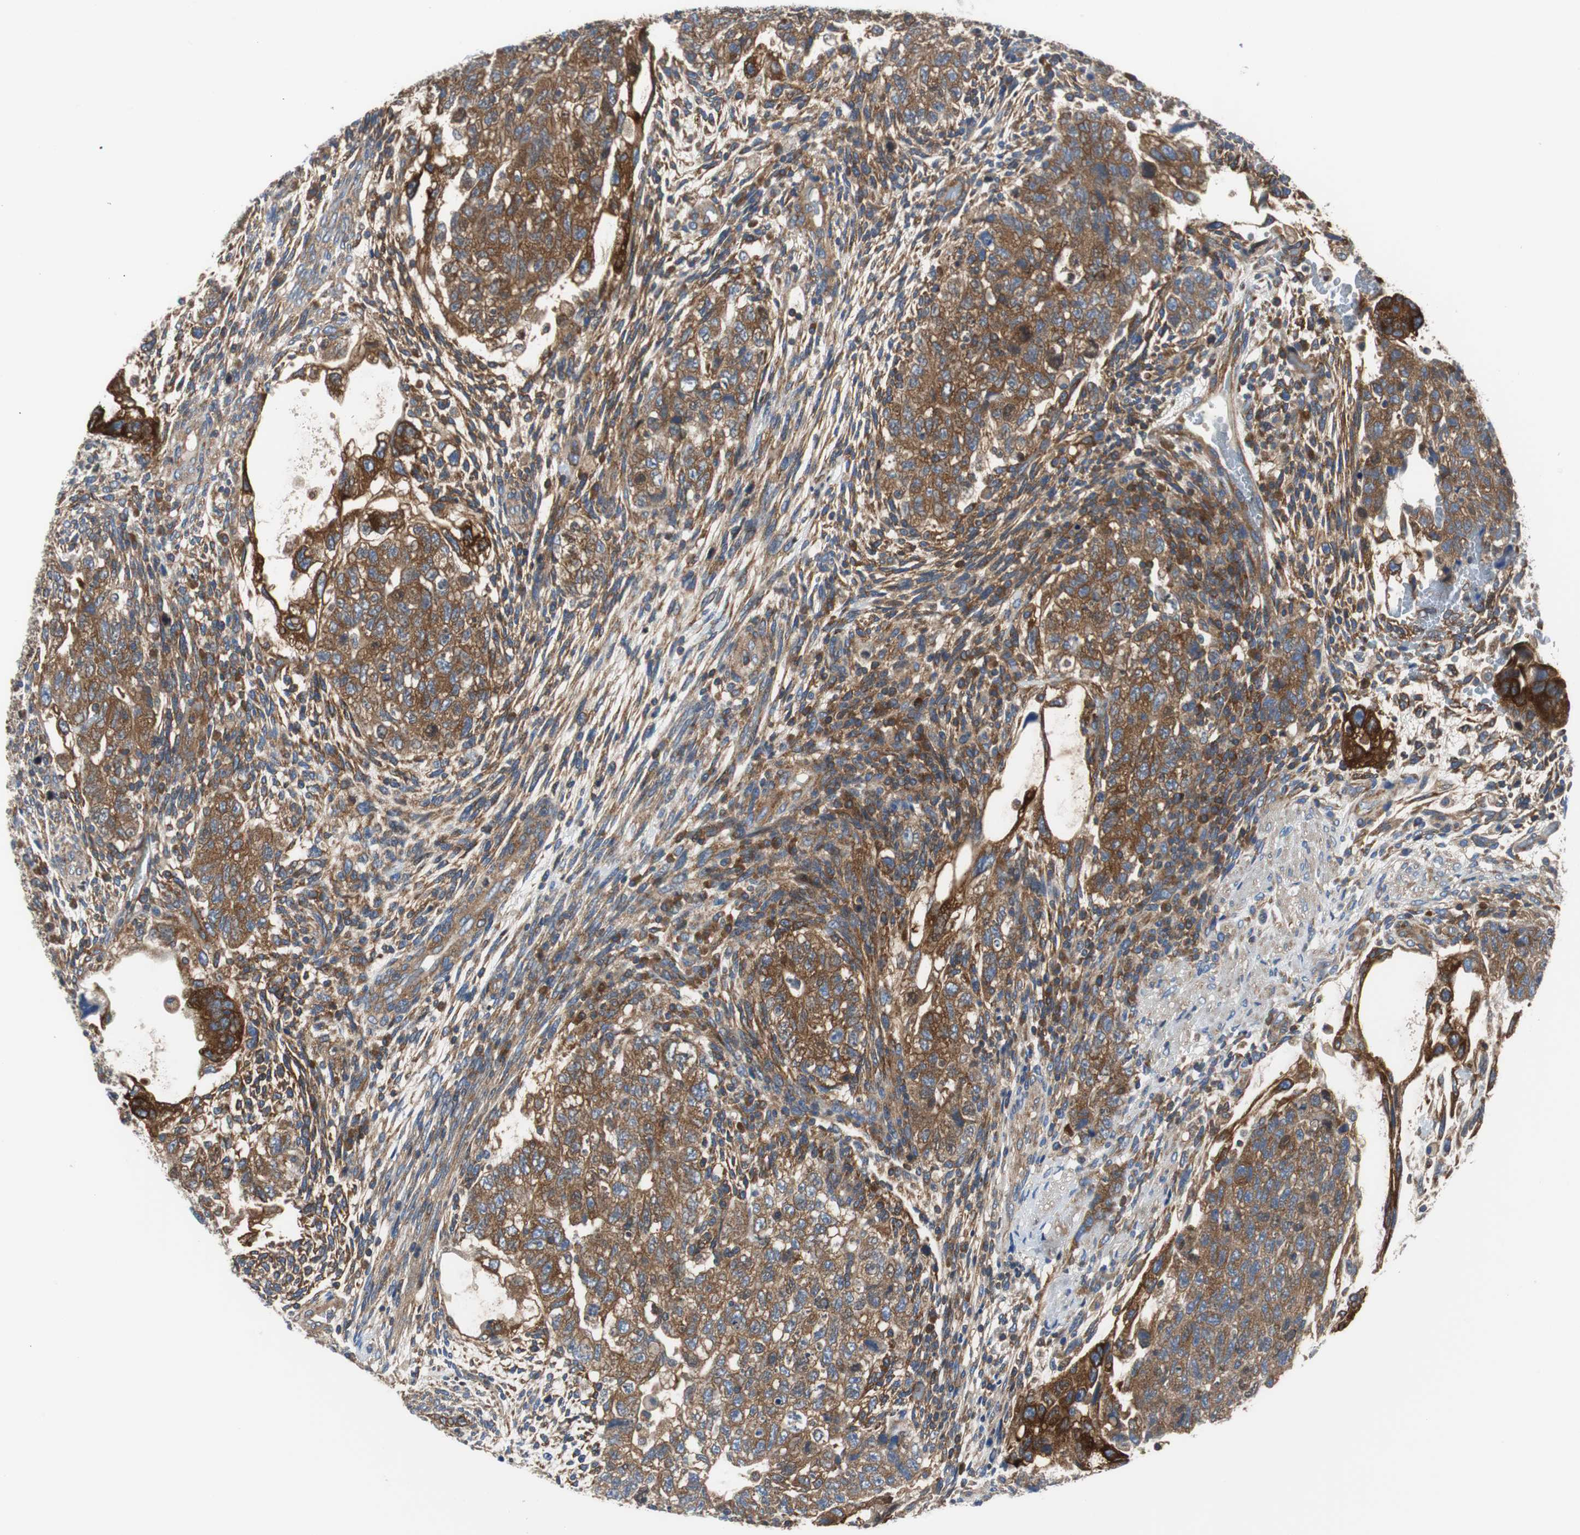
{"staining": {"intensity": "strong", "quantity": ">75%", "location": "cytoplasmic/membranous"}, "tissue": "testis cancer", "cell_type": "Tumor cells", "image_type": "cancer", "snomed": [{"axis": "morphology", "description": "Normal tissue, NOS"}, {"axis": "morphology", "description": "Carcinoma, Embryonal, NOS"}, {"axis": "topography", "description": "Testis"}], "caption": "Testis cancer (embryonal carcinoma) stained for a protein exhibits strong cytoplasmic/membranous positivity in tumor cells.", "gene": "BRAF", "patient": {"sex": "male", "age": 36}}